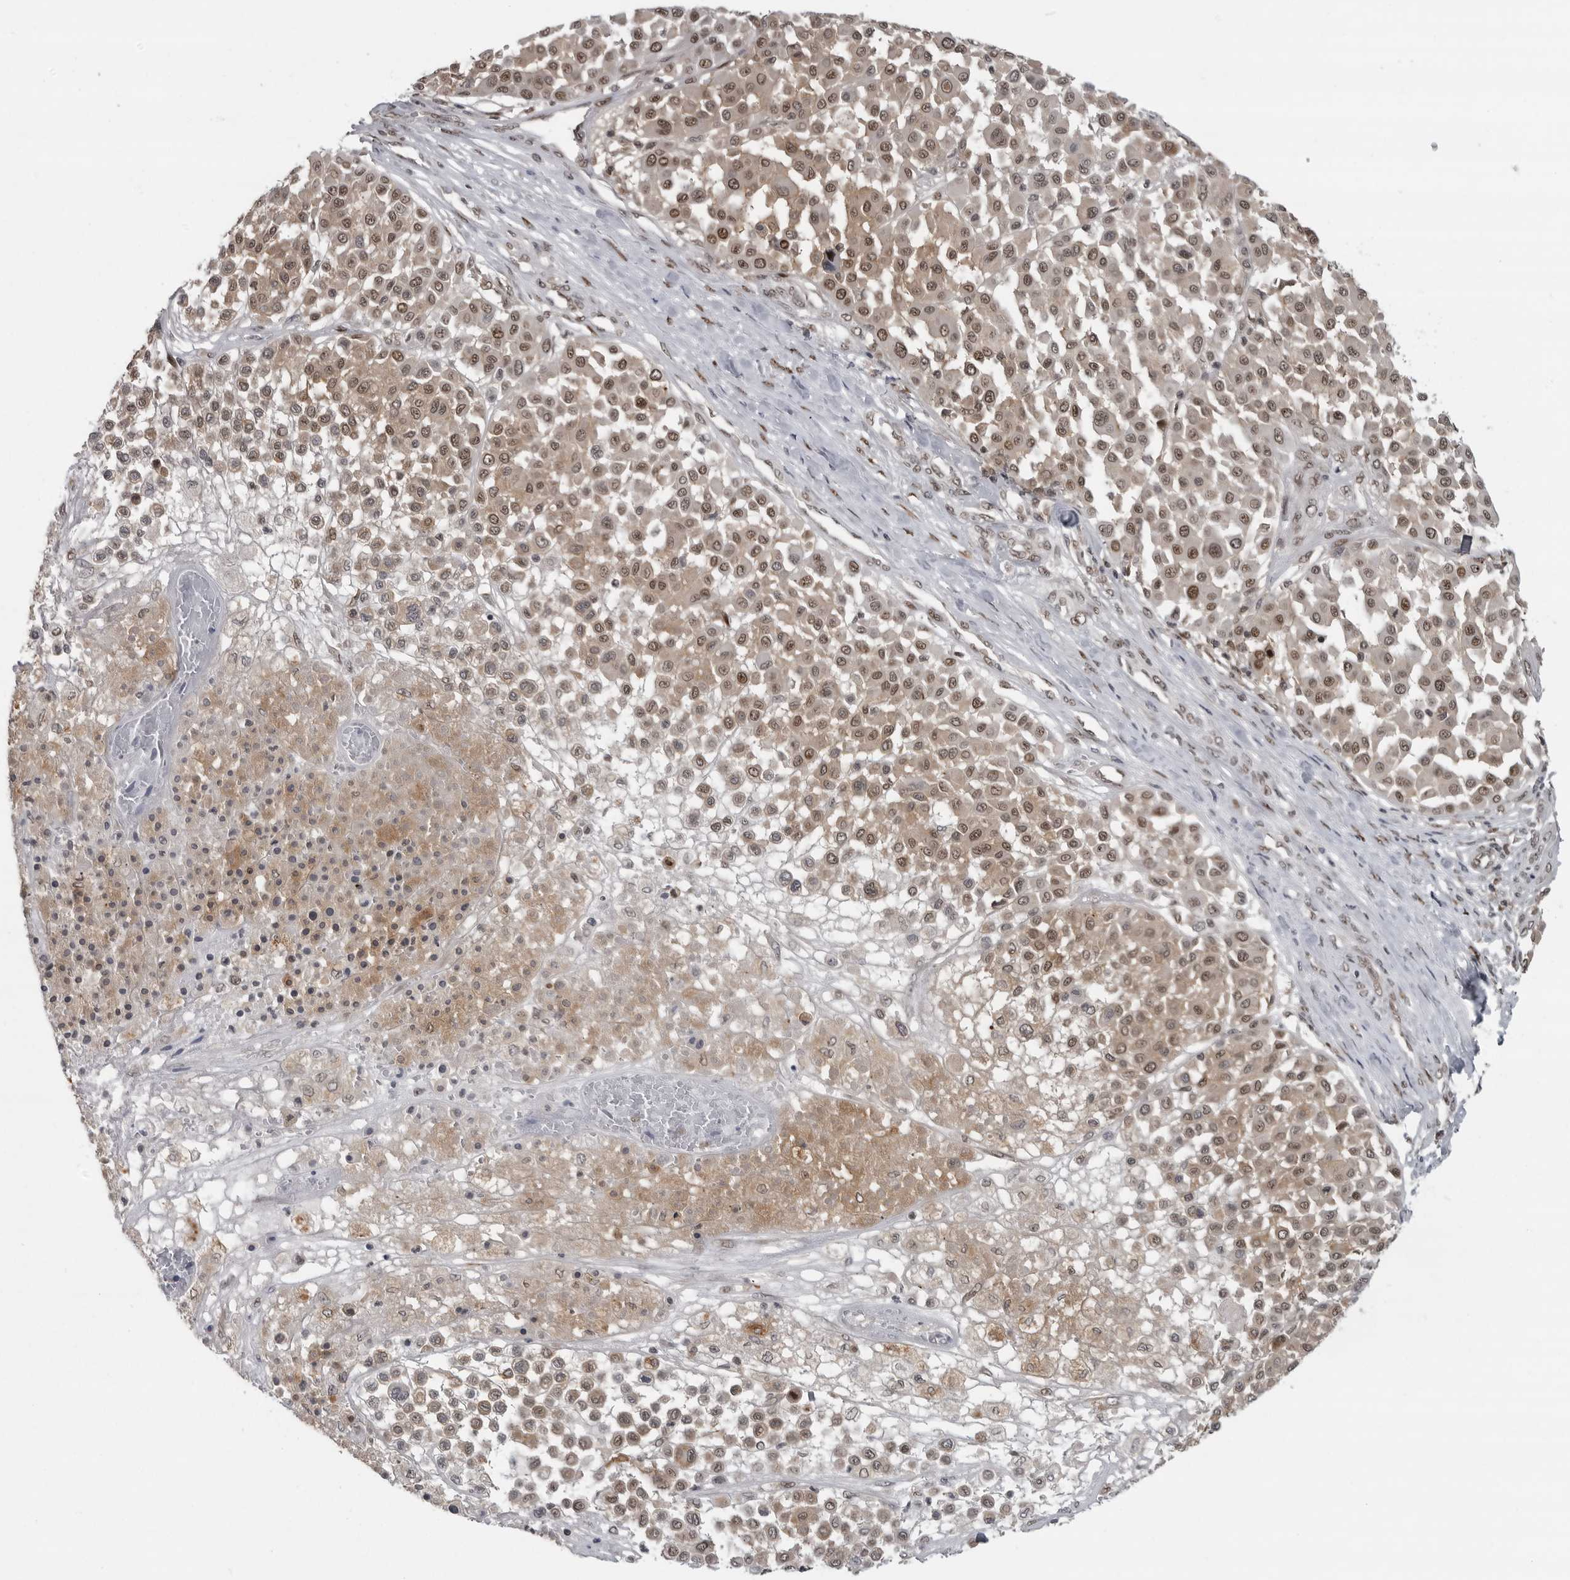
{"staining": {"intensity": "moderate", "quantity": ">75%", "location": "cytoplasmic/membranous,nuclear"}, "tissue": "melanoma", "cell_type": "Tumor cells", "image_type": "cancer", "snomed": [{"axis": "morphology", "description": "Malignant melanoma, Metastatic site"}, {"axis": "topography", "description": "Soft tissue"}], "caption": "Immunohistochemical staining of malignant melanoma (metastatic site) reveals moderate cytoplasmic/membranous and nuclear protein staining in approximately >75% of tumor cells.", "gene": "C8orf58", "patient": {"sex": "male", "age": 41}}